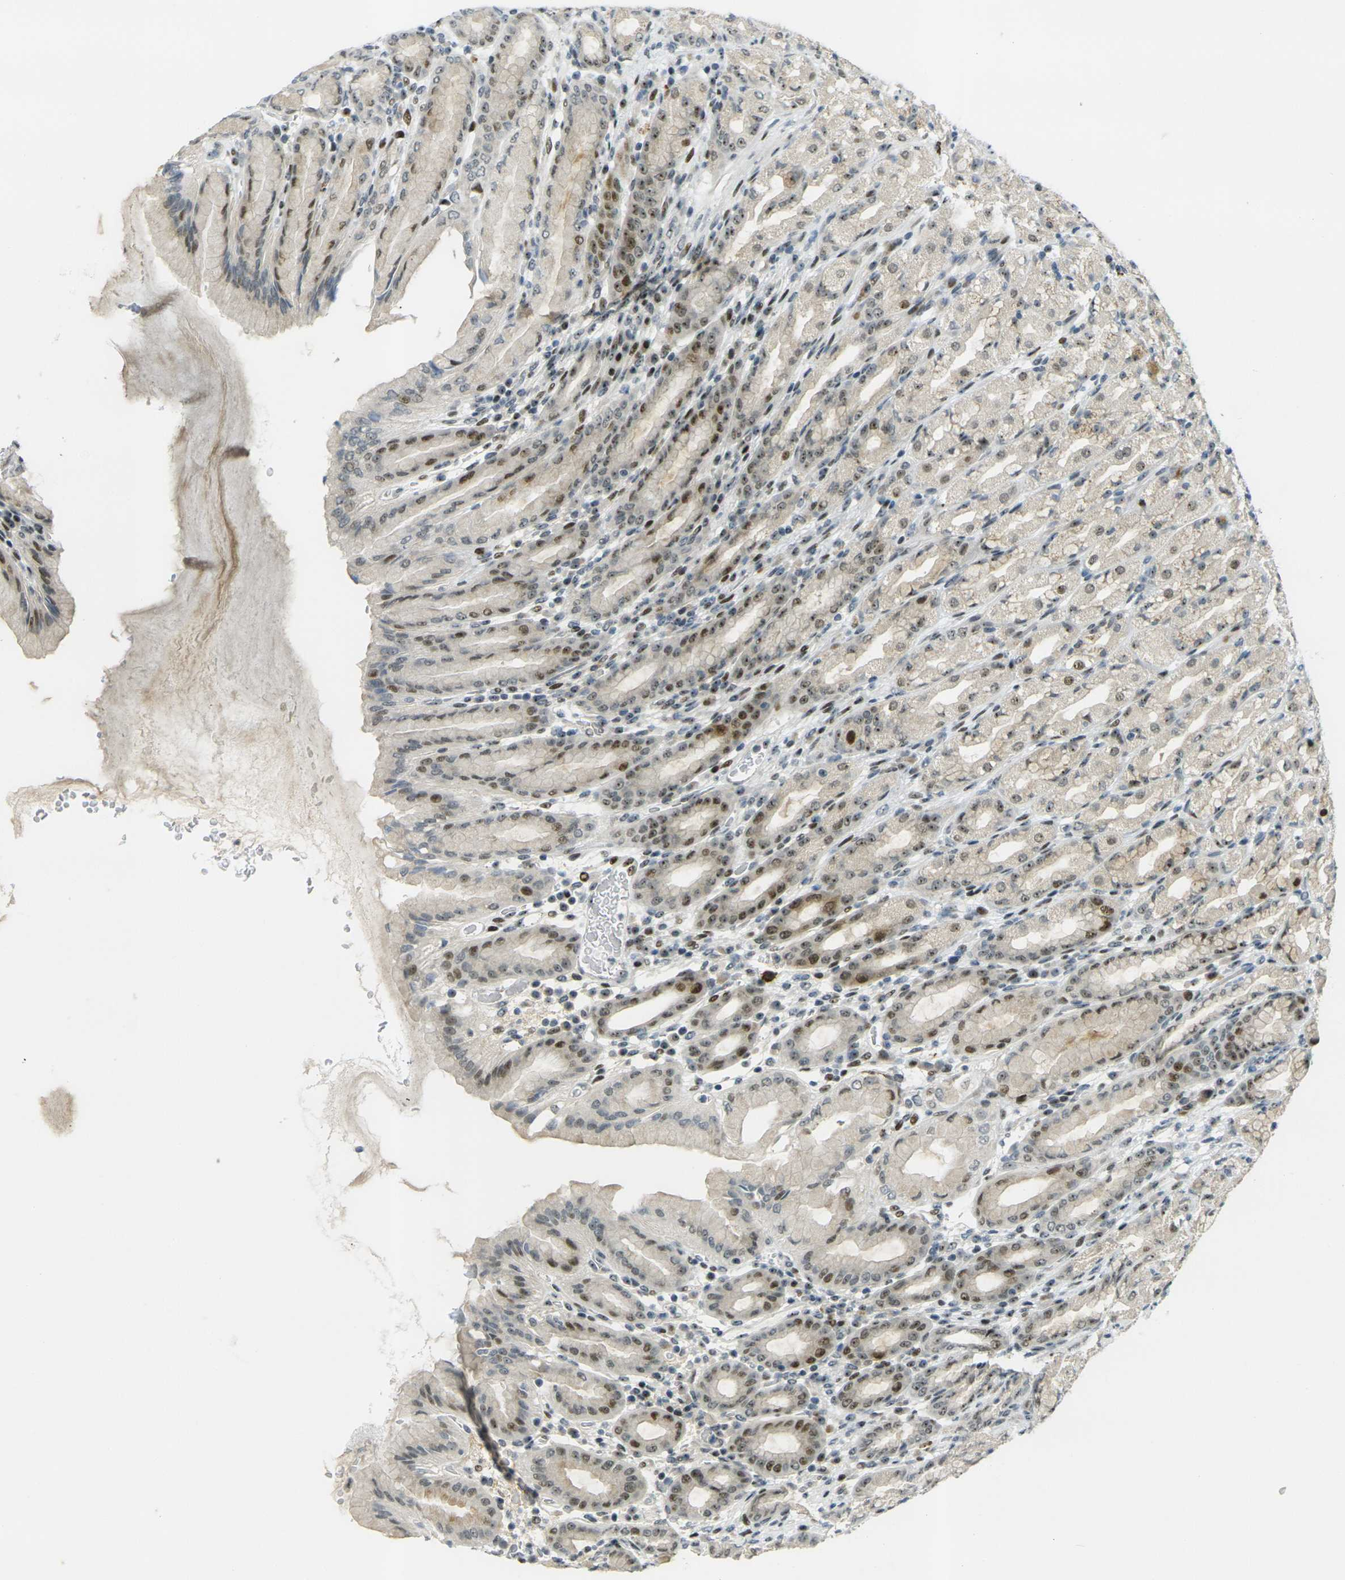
{"staining": {"intensity": "moderate", "quantity": "25%-75%", "location": "nuclear"}, "tissue": "stomach", "cell_type": "Glandular cells", "image_type": "normal", "snomed": [{"axis": "morphology", "description": "Normal tissue, NOS"}, {"axis": "topography", "description": "Stomach, upper"}], "caption": "Unremarkable stomach was stained to show a protein in brown. There is medium levels of moderate nuclear positivity in approximately 25%-75% of glandular cells. (Brightfield microscopy of DAB IHC at high magnification).", "gene": "UBE2C", "patient": {"sex": "male", "age": 68}}